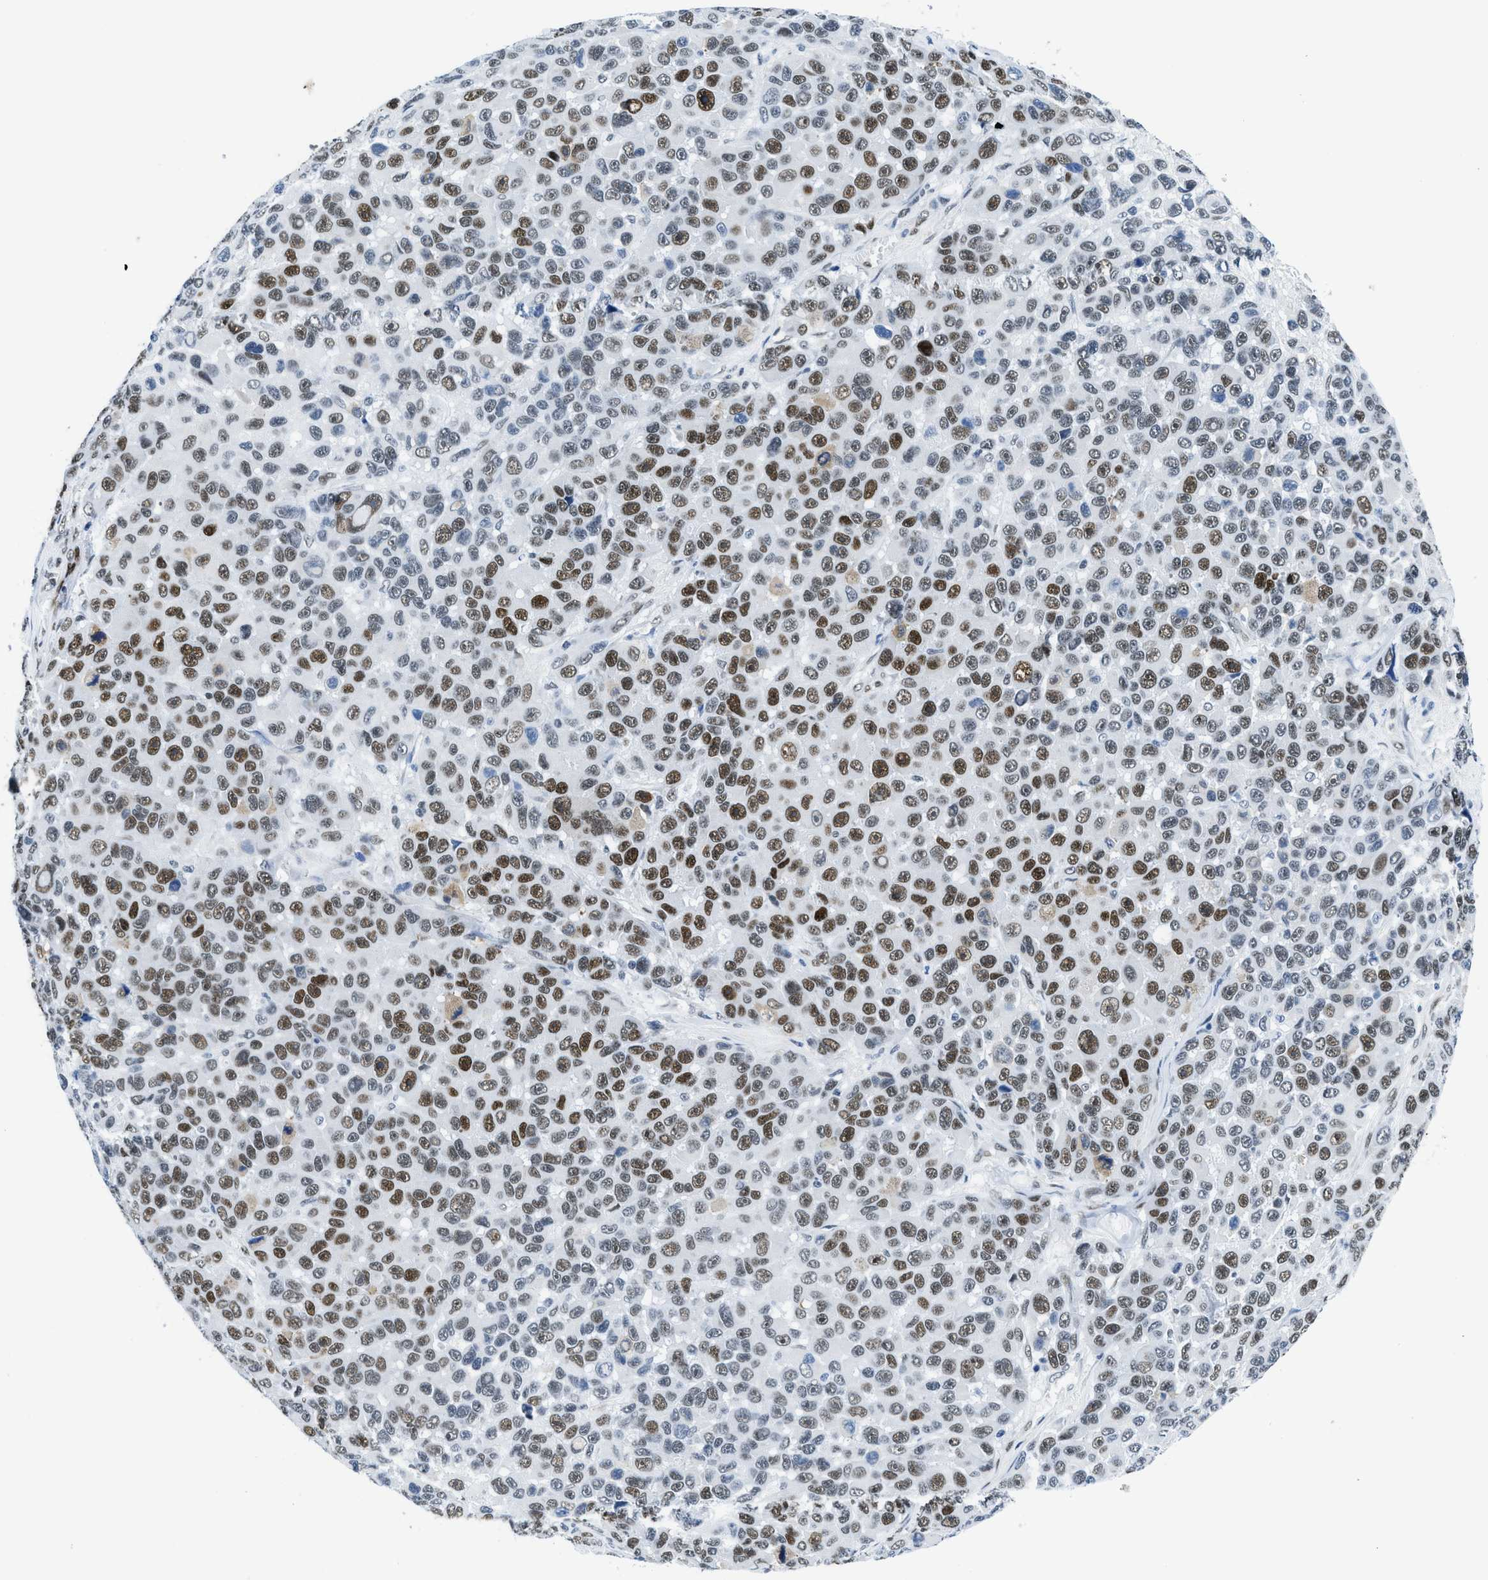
{"staining": {"intensity": "strong", "quantity": "25%-75%", "location": "nuclear"}, "tissue": "melanoma", "cell_type": "Tumor cells", "image_type": "cancer", "snomed": [{"axis": "morphology", "description": "Malignant melanoma, NOS"}, {"axis": "topography", "description": "Skin"}], "caption": "High-magnification brightfield microscopy of melanoma stained with DAB (brown) and counterstained with hematoxylin (blue). tumor cells exhibit strong nuclear positivity is seen in about25%-75% of cells. (IHC, brightfield microscopy, high magnification).", "gene": "SMARCAD1", "patient": {"sex": "male", "age": 53}}